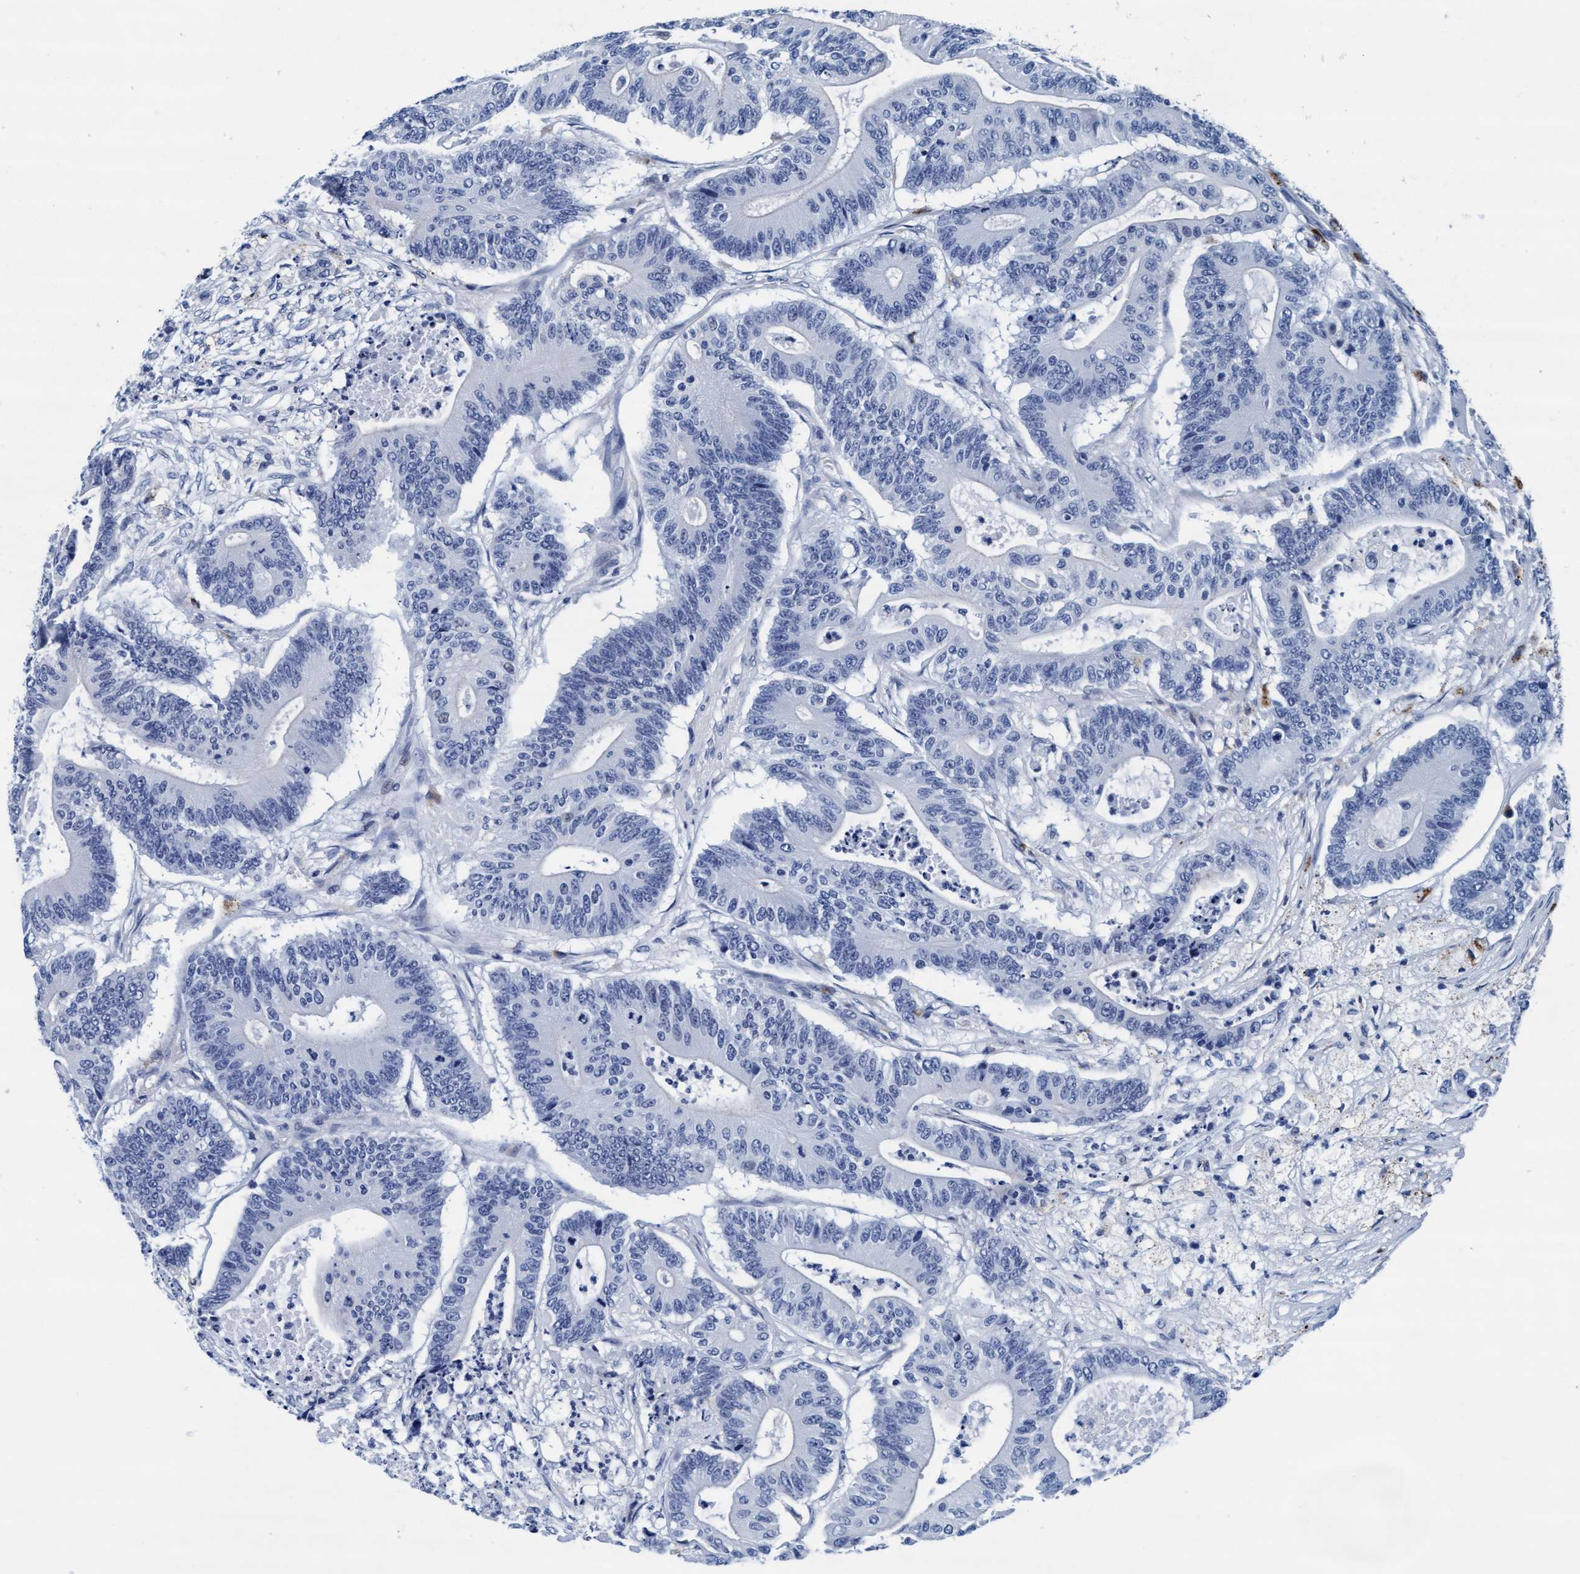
{"staining": {"intensity": "negative", "quantity": "none", "location": "none"}, "tissue": "colorectal cancer", "cell_type": "Tumor cells", "image_type": "cancer", "snomed": [{"axis": "morphology", "description": "Adenocarcinoma, NOS"}, {"axis": "topography", "description": "Colon"}], "caption": "There is no significant staining in tumor cells of colorectal cancer. (DAB immunohistochemistry with hematoxylin counter stain).", "gene": "ARSG", "patient": {"sex": "female", "age": 84}}